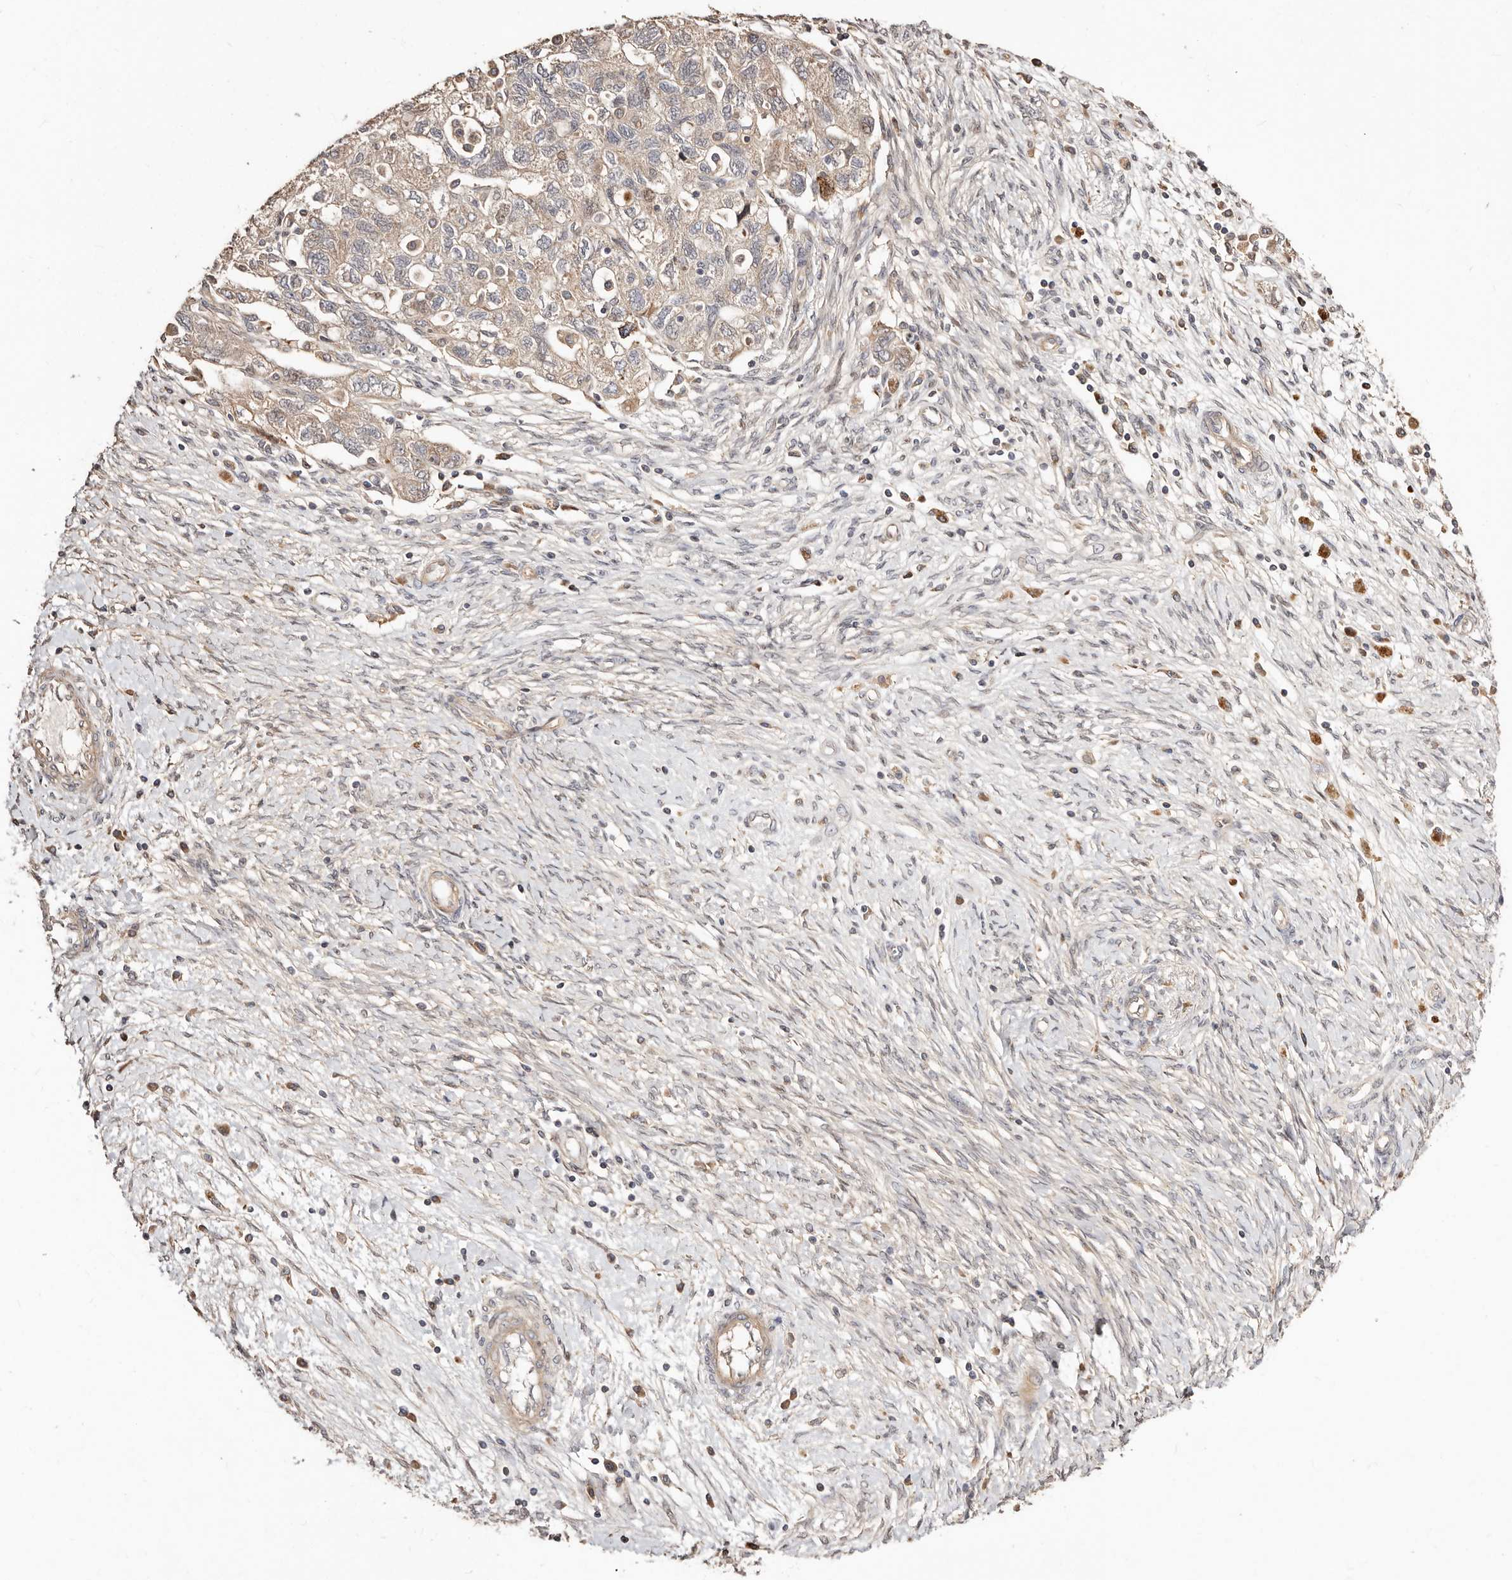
{"staining": {"intensity": "moderate", "quantity": "25%-75%", "location": "cytoplasmic/membranous"}, "tissue": "ovarian cancer", "cell_type": "Tumor cells", "image_type": "cancer", "snomed": [{"axis": "morphology", "description": "Carcinoma, NOS"}, {"axis": "morphology", "description": "Cystadenocarcinoma, serous, NOS"}, {"axis": "topography", "description": "Ovary"}], "caption": "This is an image of immunohistochemistry (IHC) staining of ovarian serous cystadenocarcinoma, which shows moderate expression in the cytoplasmic/membranous of tumor cells.", "gene": "APOL6", "patient": {"sex": "female", "age": 69}}